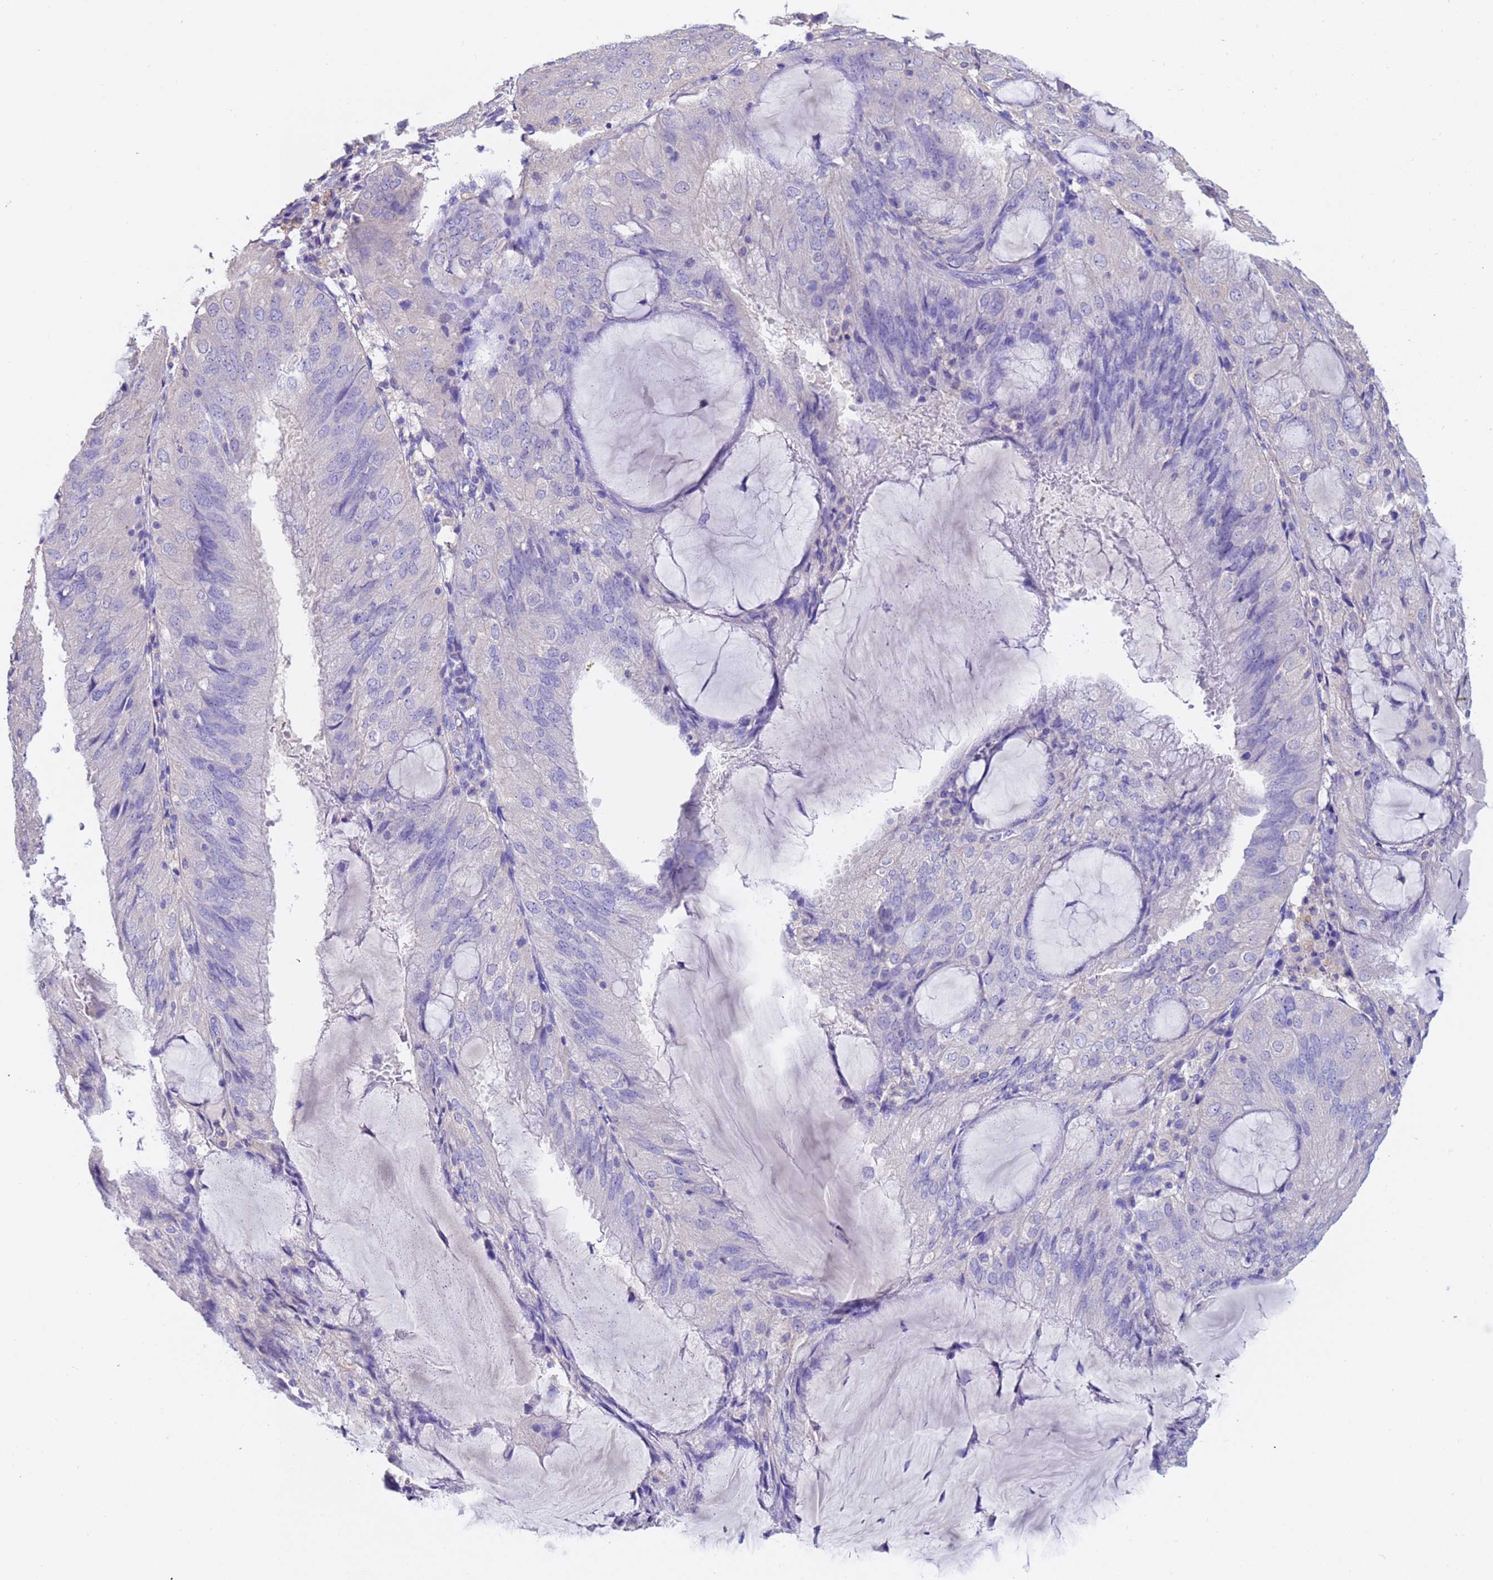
{"staining": {"intensity": "negative", "quantity": "none", "location": "none"}, "tissue": "endometrial cancer", "cell_type": "Tumor cells", "image_type": "cancer", "snomed": [{"axis": "morphology", "description": "Adenocarcinoma, NOS"}, {"axis": "topography", "description": "Endometrium"}], "caption": "Image shows no protein staining in tumor cells of adenocarcinoma (endometrial) tissue.", "gene": "SRL", "patient": {"sex": "female", "age": 81}}